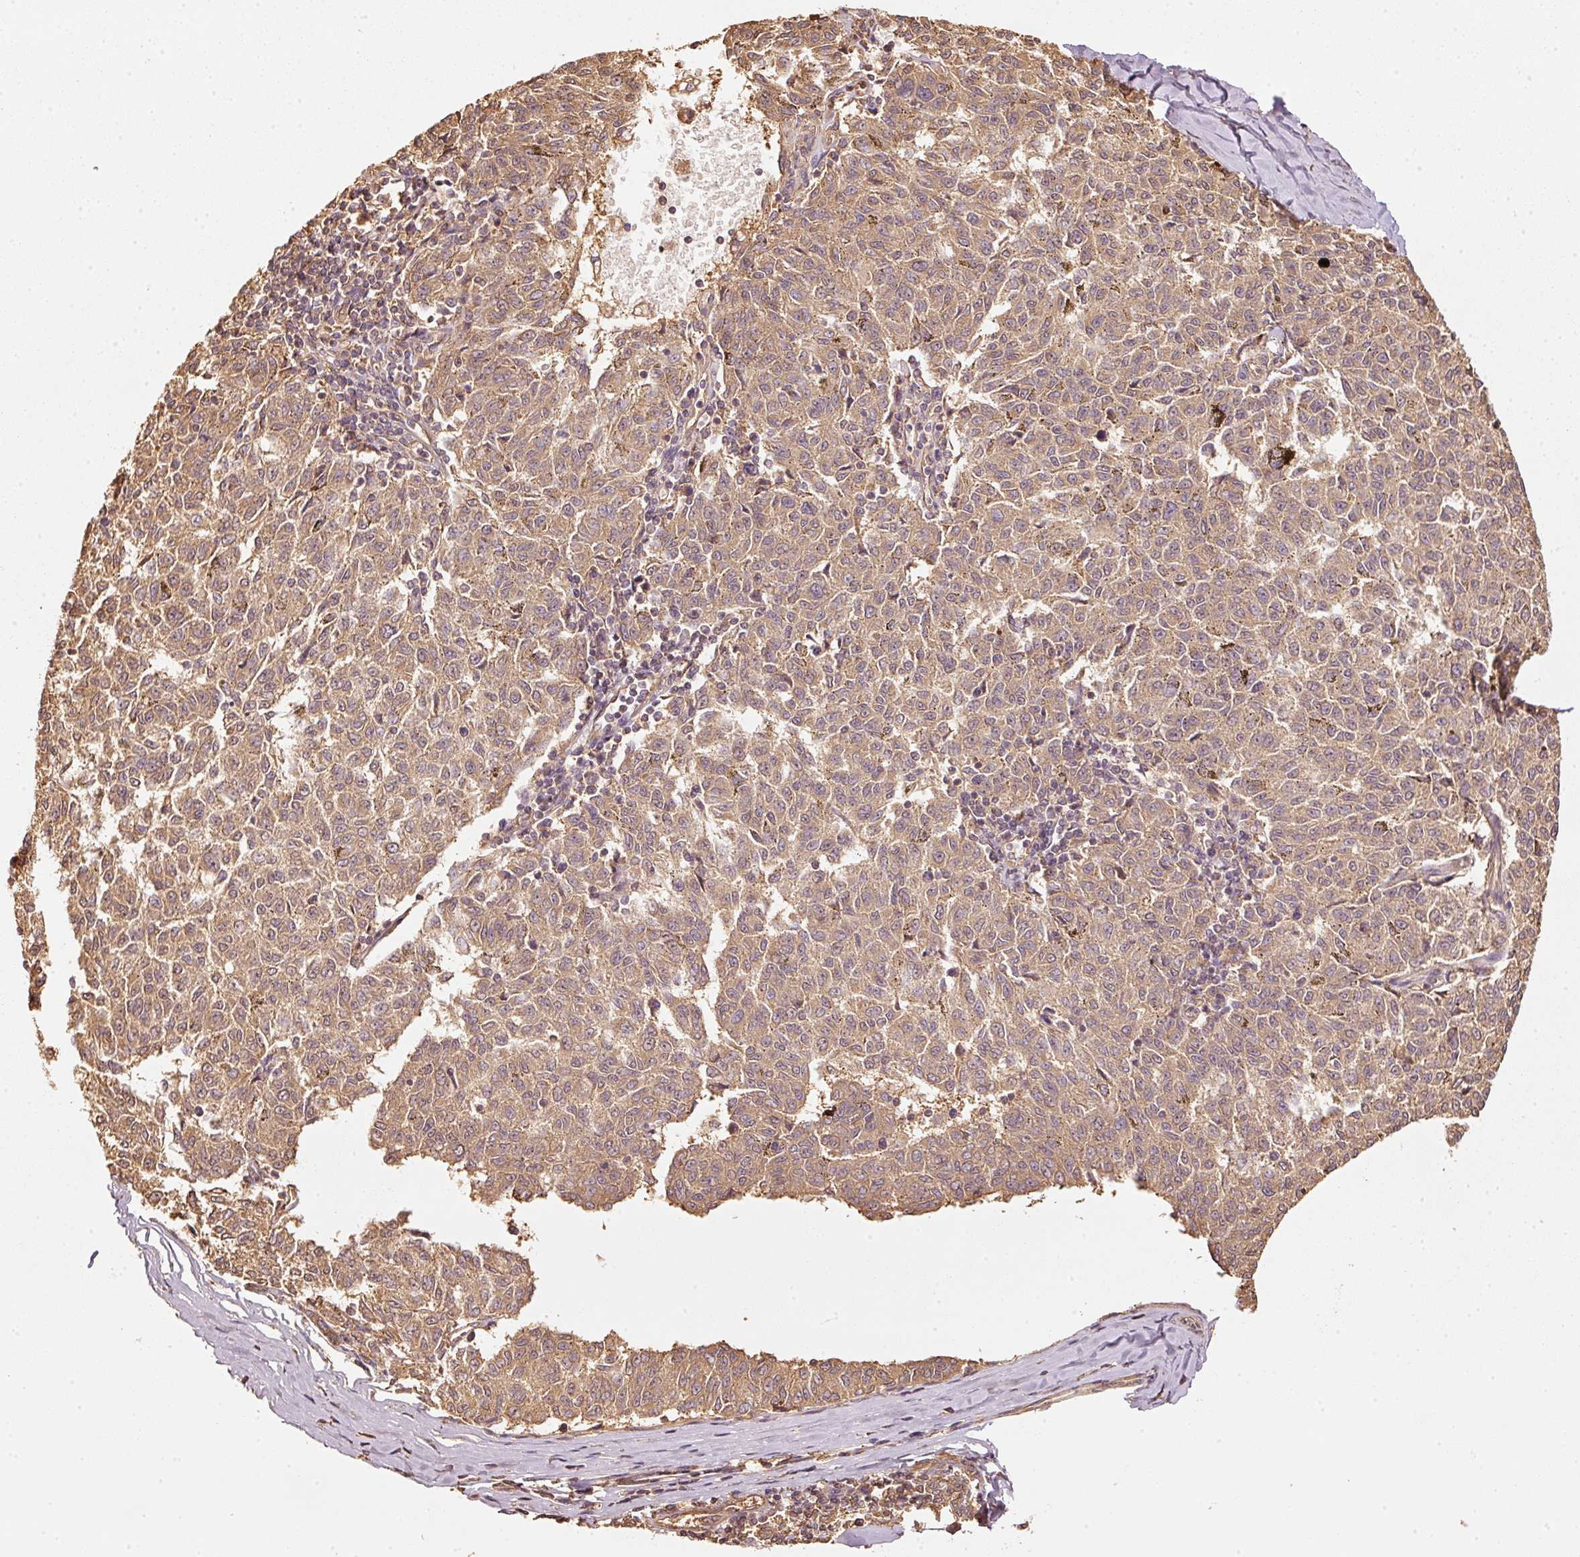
{"staining": {"intensity": "weak", "quantity": ">75%", "location": "cytoplasmic/membranous"}, "tissue": "melanoma", "cell_type": "Tumor cells", "image_type": "cancer", "snomed": [{"axis": "morphology", "description": "Malignant melanoma, NOS"}, {"axis": "topography", "description": "Skin"}], "caption": "An image of human melanoma stained for a protein reveals weak cytoplasmic/membranous brown staining in tumor cells.", "gene": "STAU1", "patient": {"sex": "female", "age": 72}}